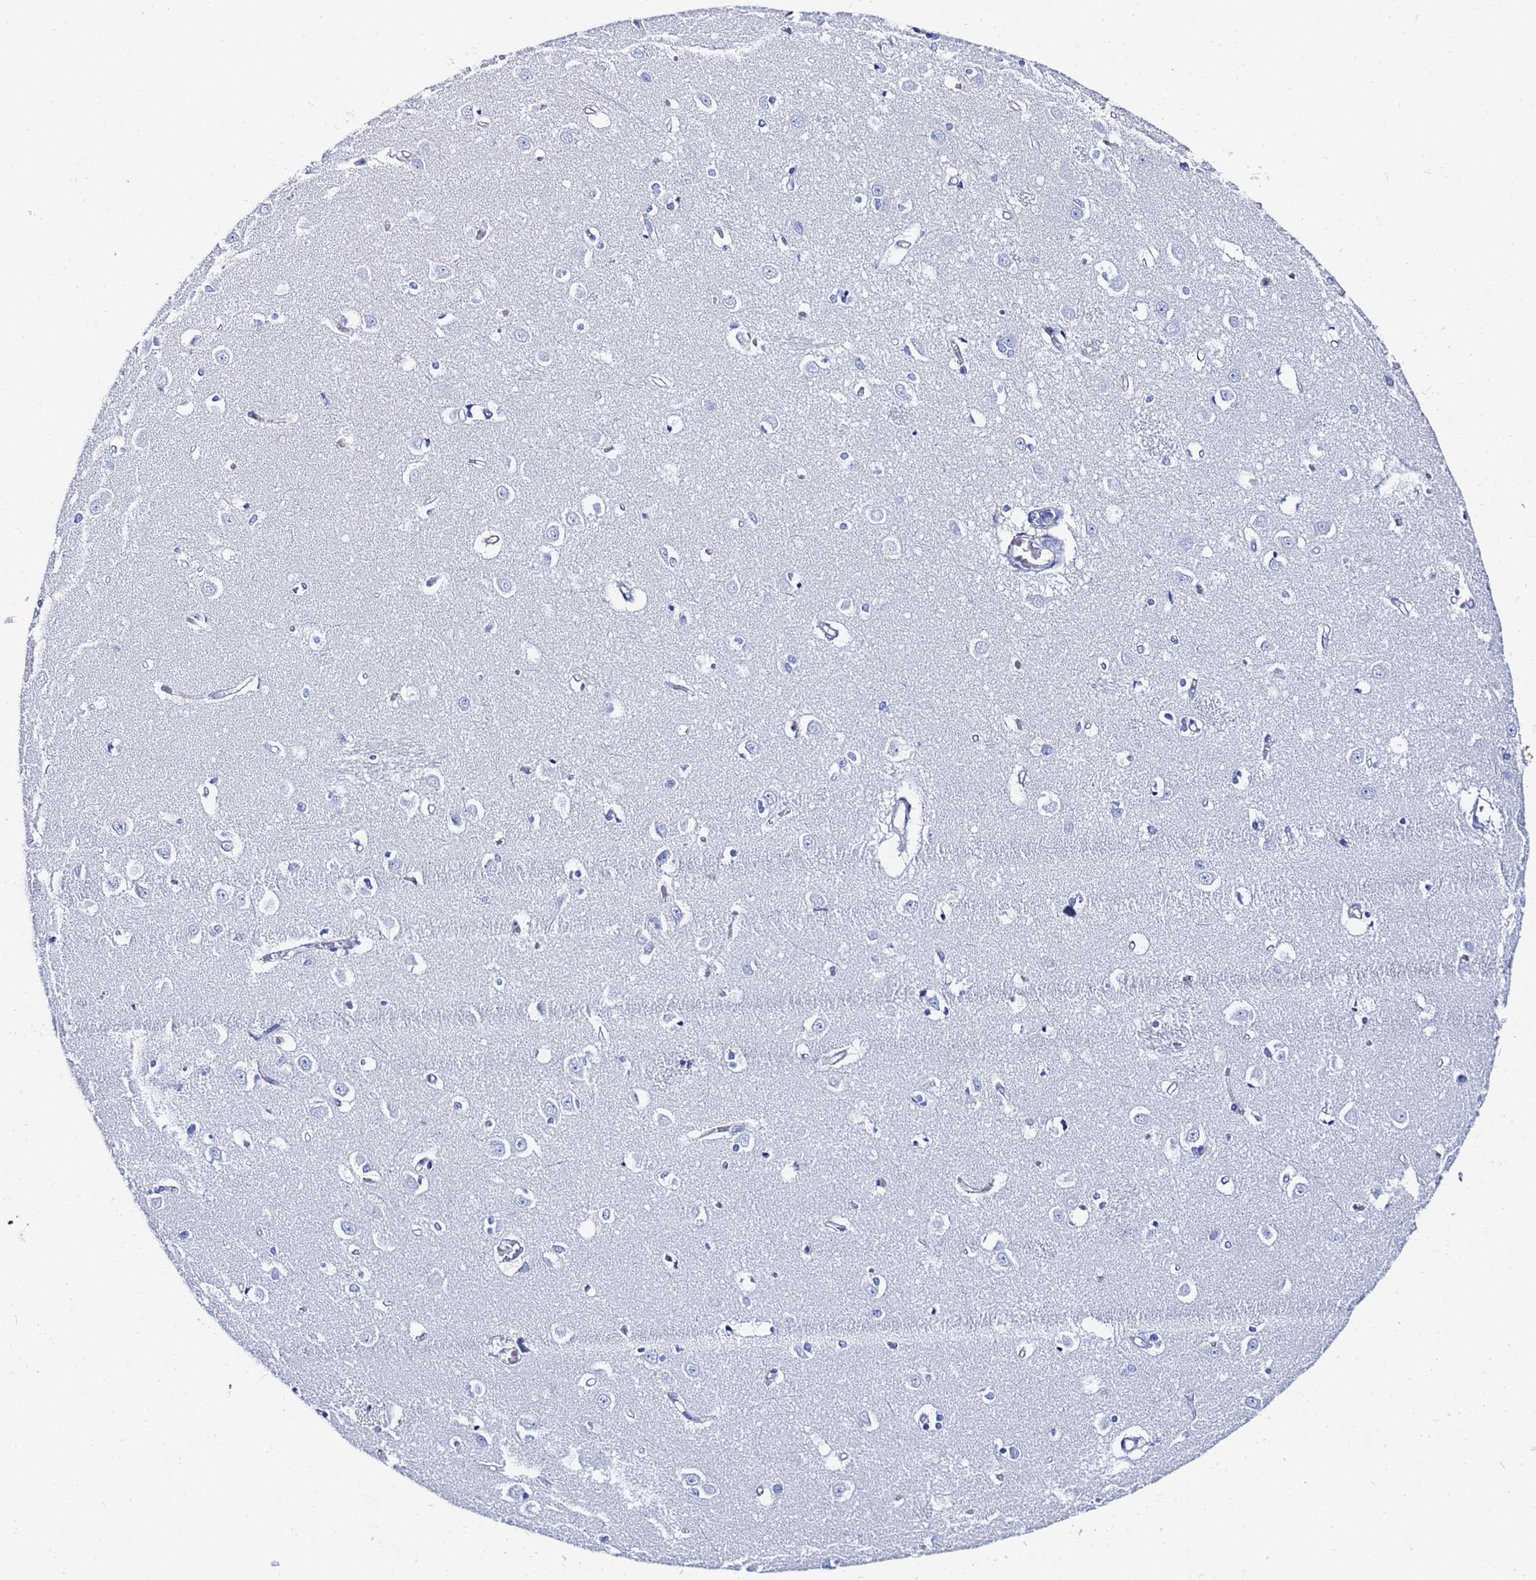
{"staining": {"intensity": "negative", "quantity": "none", "location": "none"}, "tissue": "caudate", "cell_type": "Glial cells", "image_type": "normal", "snomed": [{"axis": "morphology", "description": "Normal tissue, NOS"}, {"axis": "topography", "description": "Lateral ventricle wall"}], "caption": "This is an immunohistochemistry (IHC) micrograph of benign caudate. There is no expression in glial cells.", "gene": "GGT1", "patient": {"sex": "male", "age": 37}}